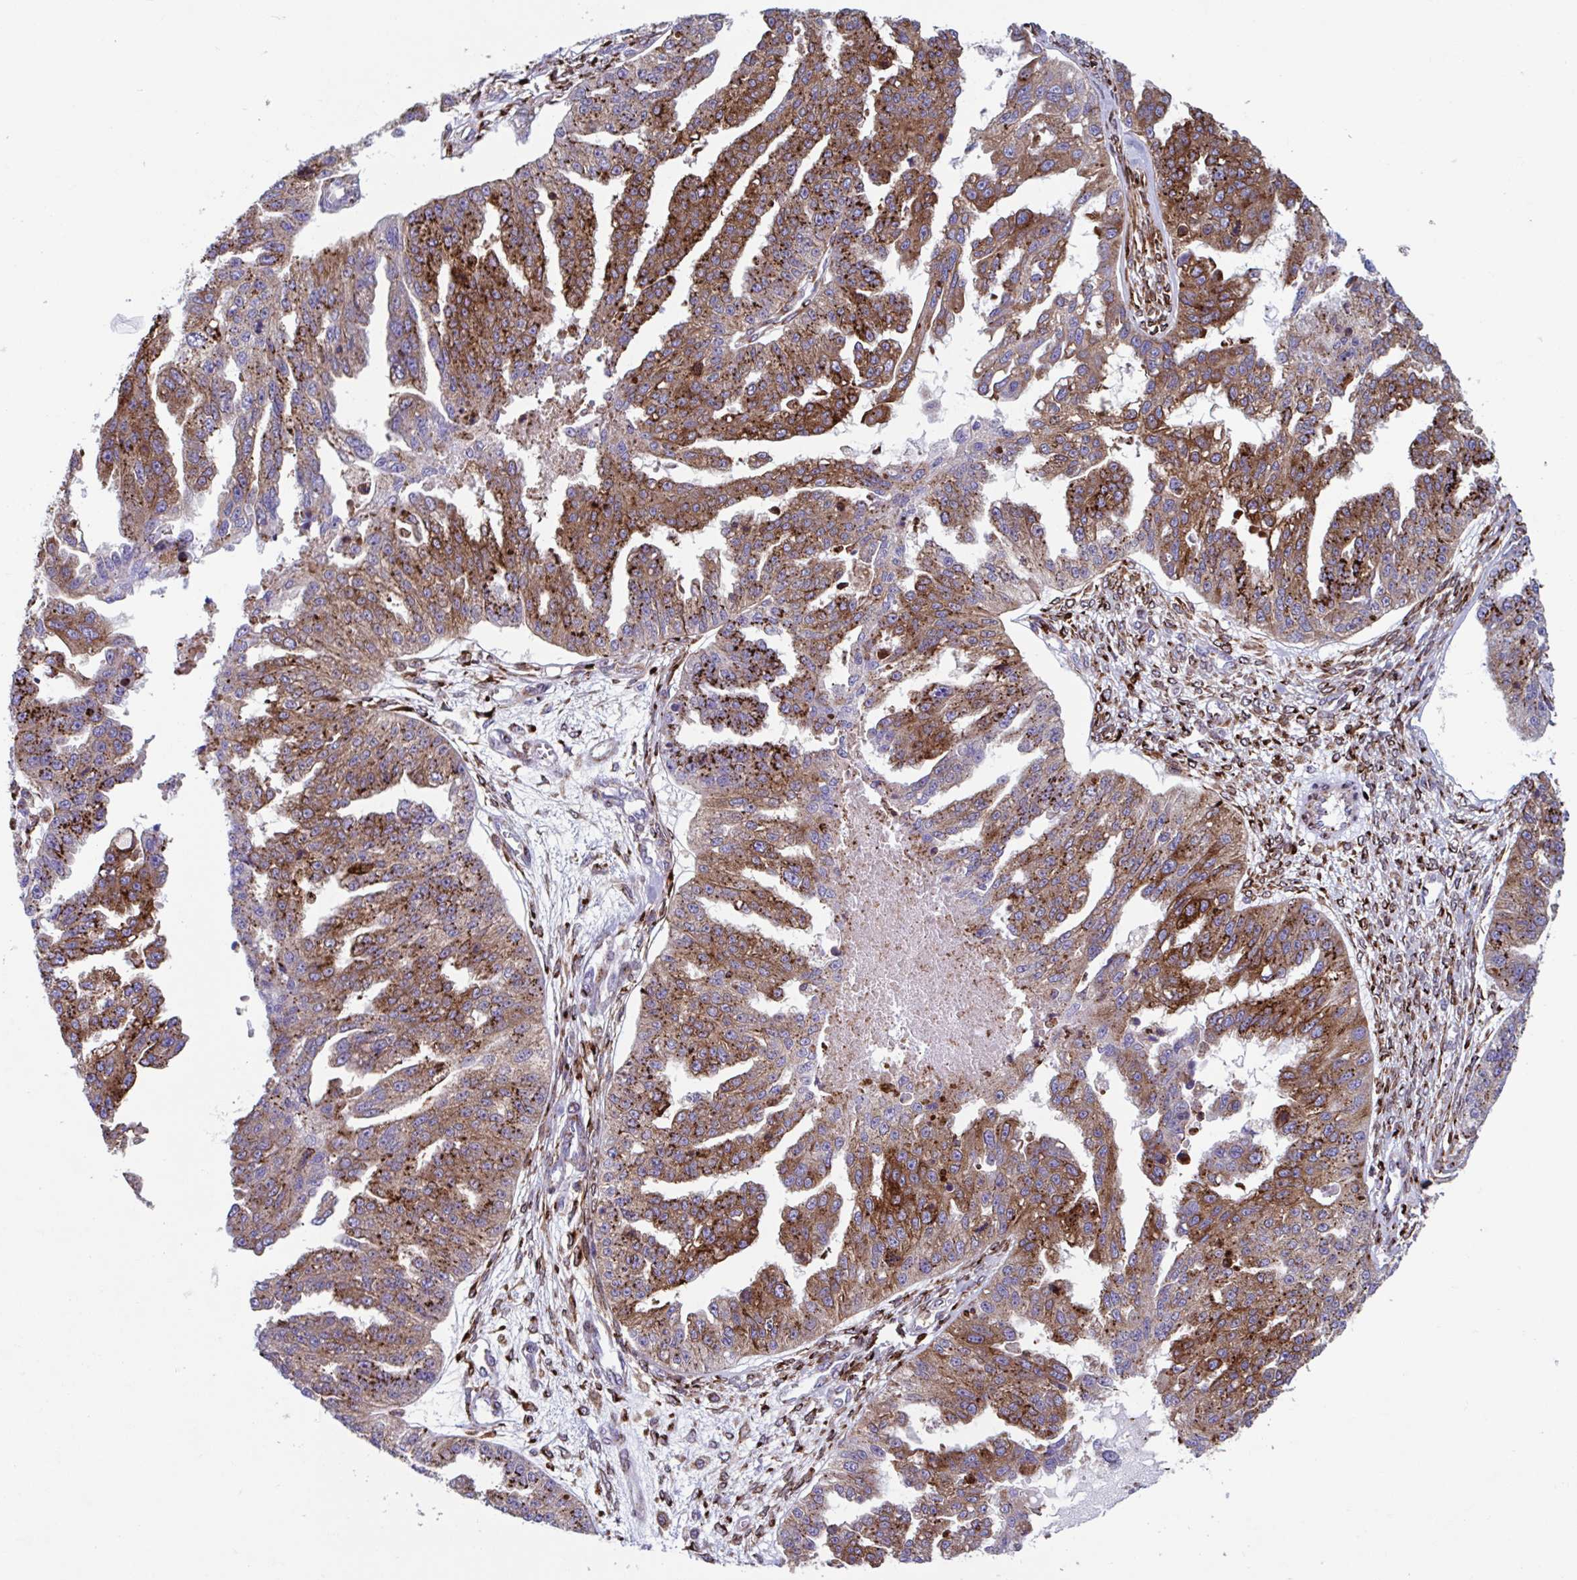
{"staining": {"intensity": "moderate", "quantity": ">75%", "location": "cytoplasmic/membranous"}, "tissue": "ovarian cancer", "cell_type": "Tumor cells", "image_type": "cancer", "snomed": [{"axis": "morphology", "description": "Cystadenocarcinoma, serous, NOS"}, {"axis": "topography", "description": "Ovary"}], "caption": "Moderate cytoplasmic/membranous protein expression is present in approximately >75% of tumor cells in ovarian cancer.", "gene": "RFK", "patient": {"sex": "female", "age": 58}}